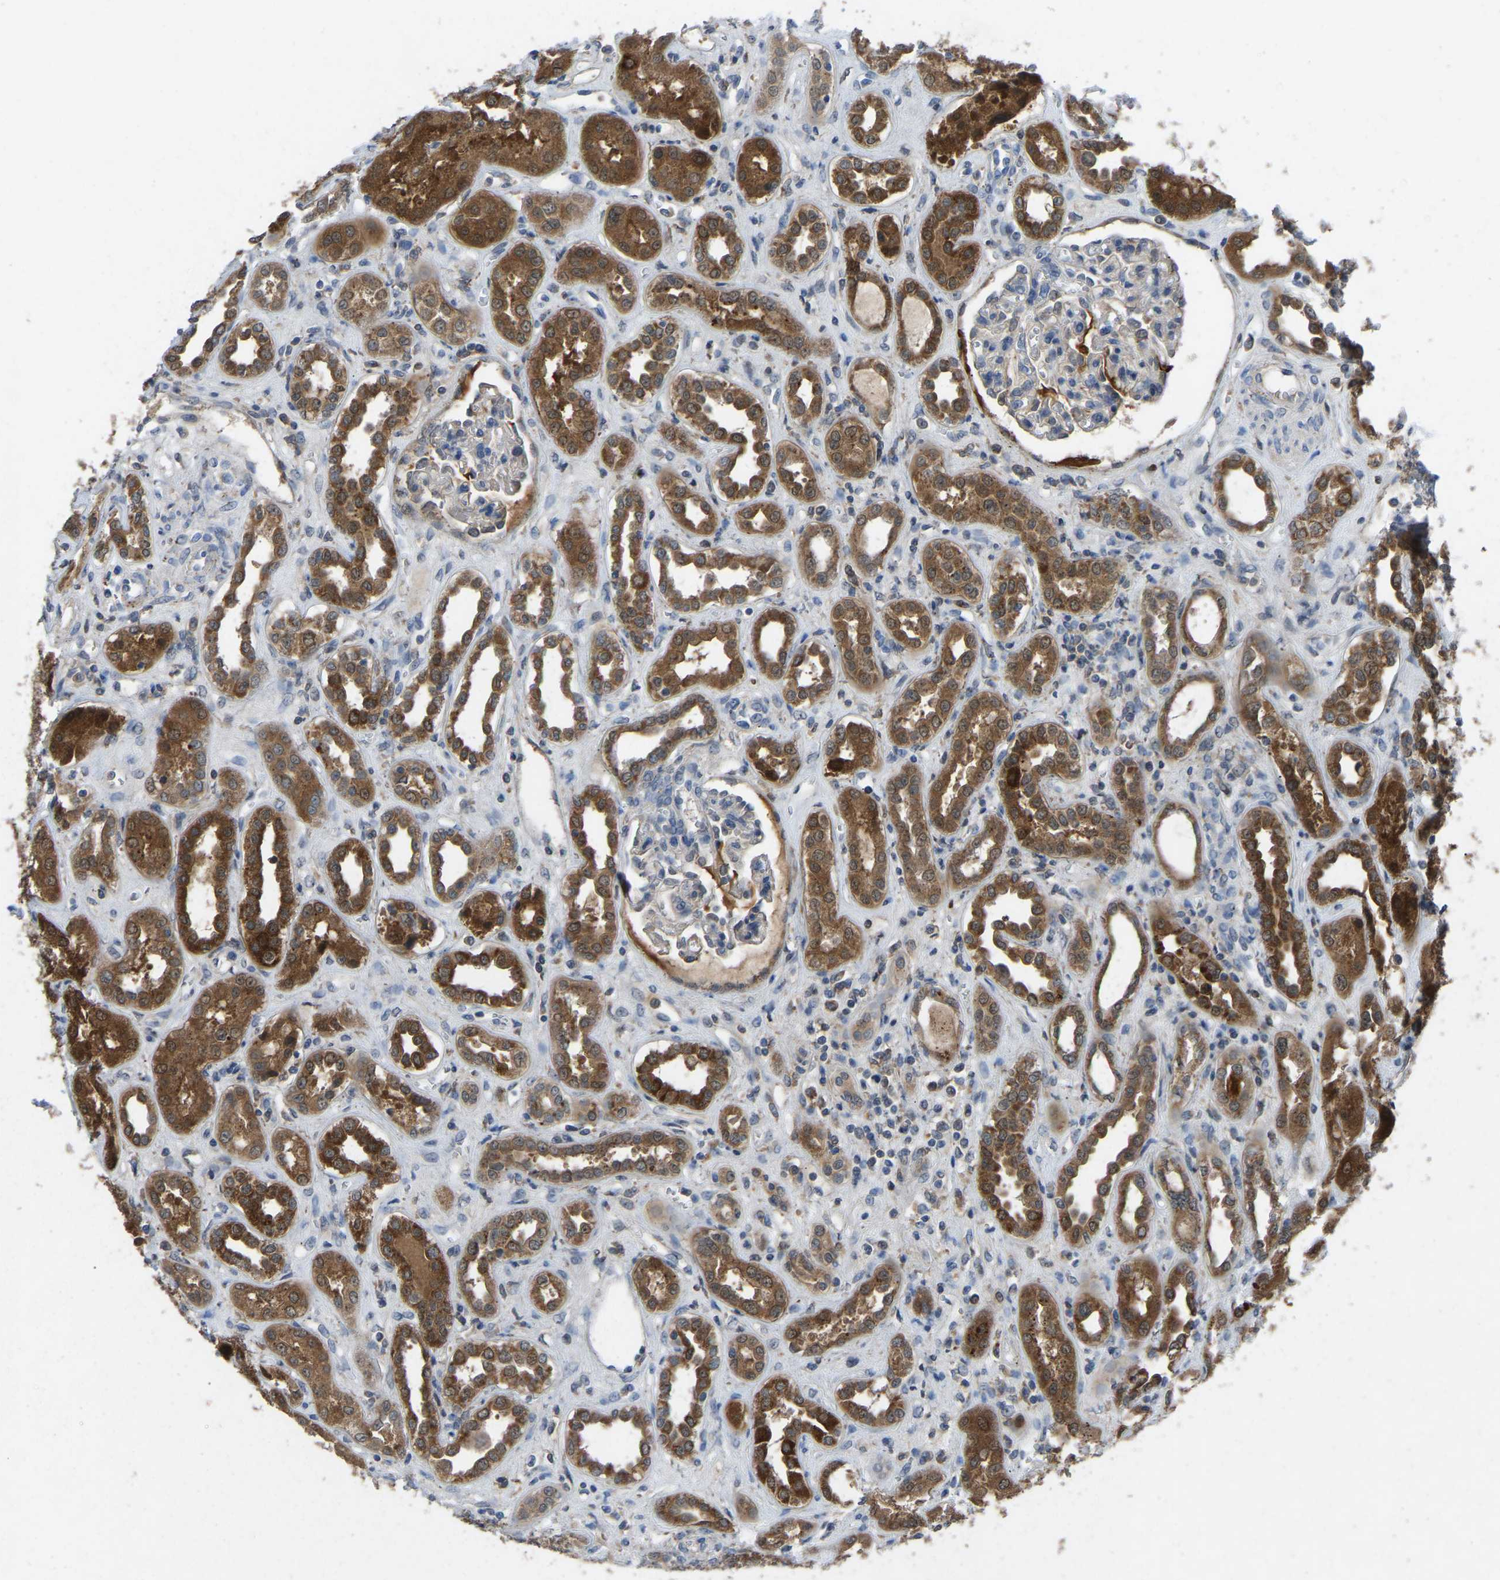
{"staining": {"intensity": "negative", "quantity": "none", "location": "none"}, "tissue": "kidney", "cell_type": "Cells in glomeruli", "image_type": "normal", "snomed": [{"axis": "morphology", "description": "Normal tissue, NOS"}, {"axis": "topography", "description": "Kidney"}], "caption": "Image shows no significant protein positivity in cells in glomeruli of unremarkable kidney. The staining is performed using DAB brown chromogen with nuclei counter-stained in using hematoxylin.", "gene": "FHIT", "patient": {"sex": "male", "age": 59}}